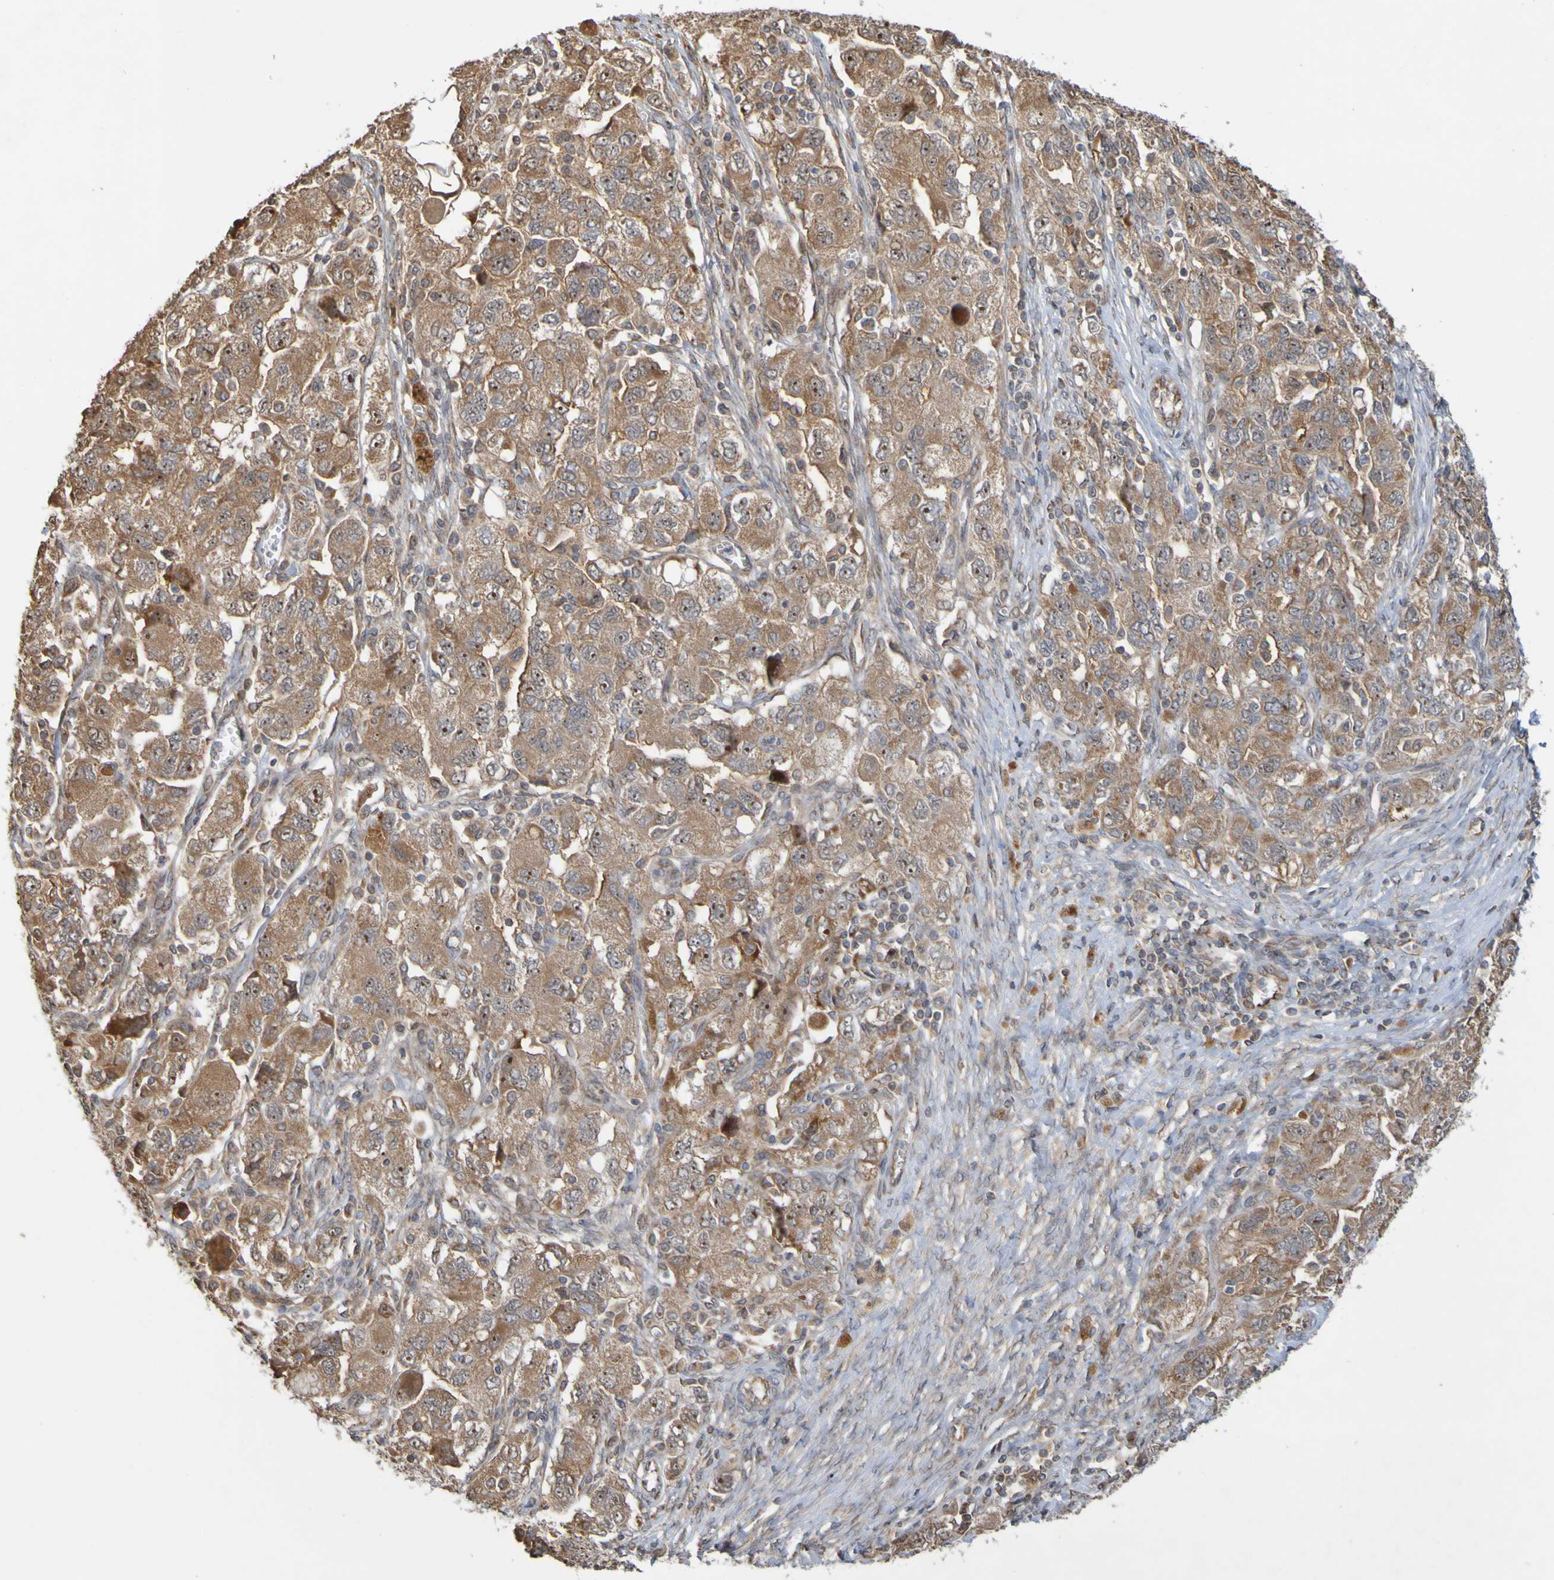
{"staining": {"intensity": "moderate", "quantity": ">75%", "location": "cytoplasmic/membranous,nuclear"}, "tissue": "ovarian cancer", "cell_type": "Tumor cells", "image_type": "cancer", "snomed": [{"axis": "morphology", "description": "Carcinoma, NOS"}, {"axis": "morphology", "description": "Cystadenocarcinoma, serous, NOS"}, {"axis": "topography", "description": "Ovary"}], "caption": "Immunohistochemistry (IHC) histopathology image of neoplastic tissue: serous cystadenocarcinoma (ovarian) stained using immunohistochemistry exhibits medium levels of moderate protein expression localized specifically in the cytoplasmic/membranous and nuclear of tumor cells, appearing as a cytoplasmic/membranous and nuclear brown color.", "gene": "TMBIM1", "patient": {"sex": "female", "age": 69}}